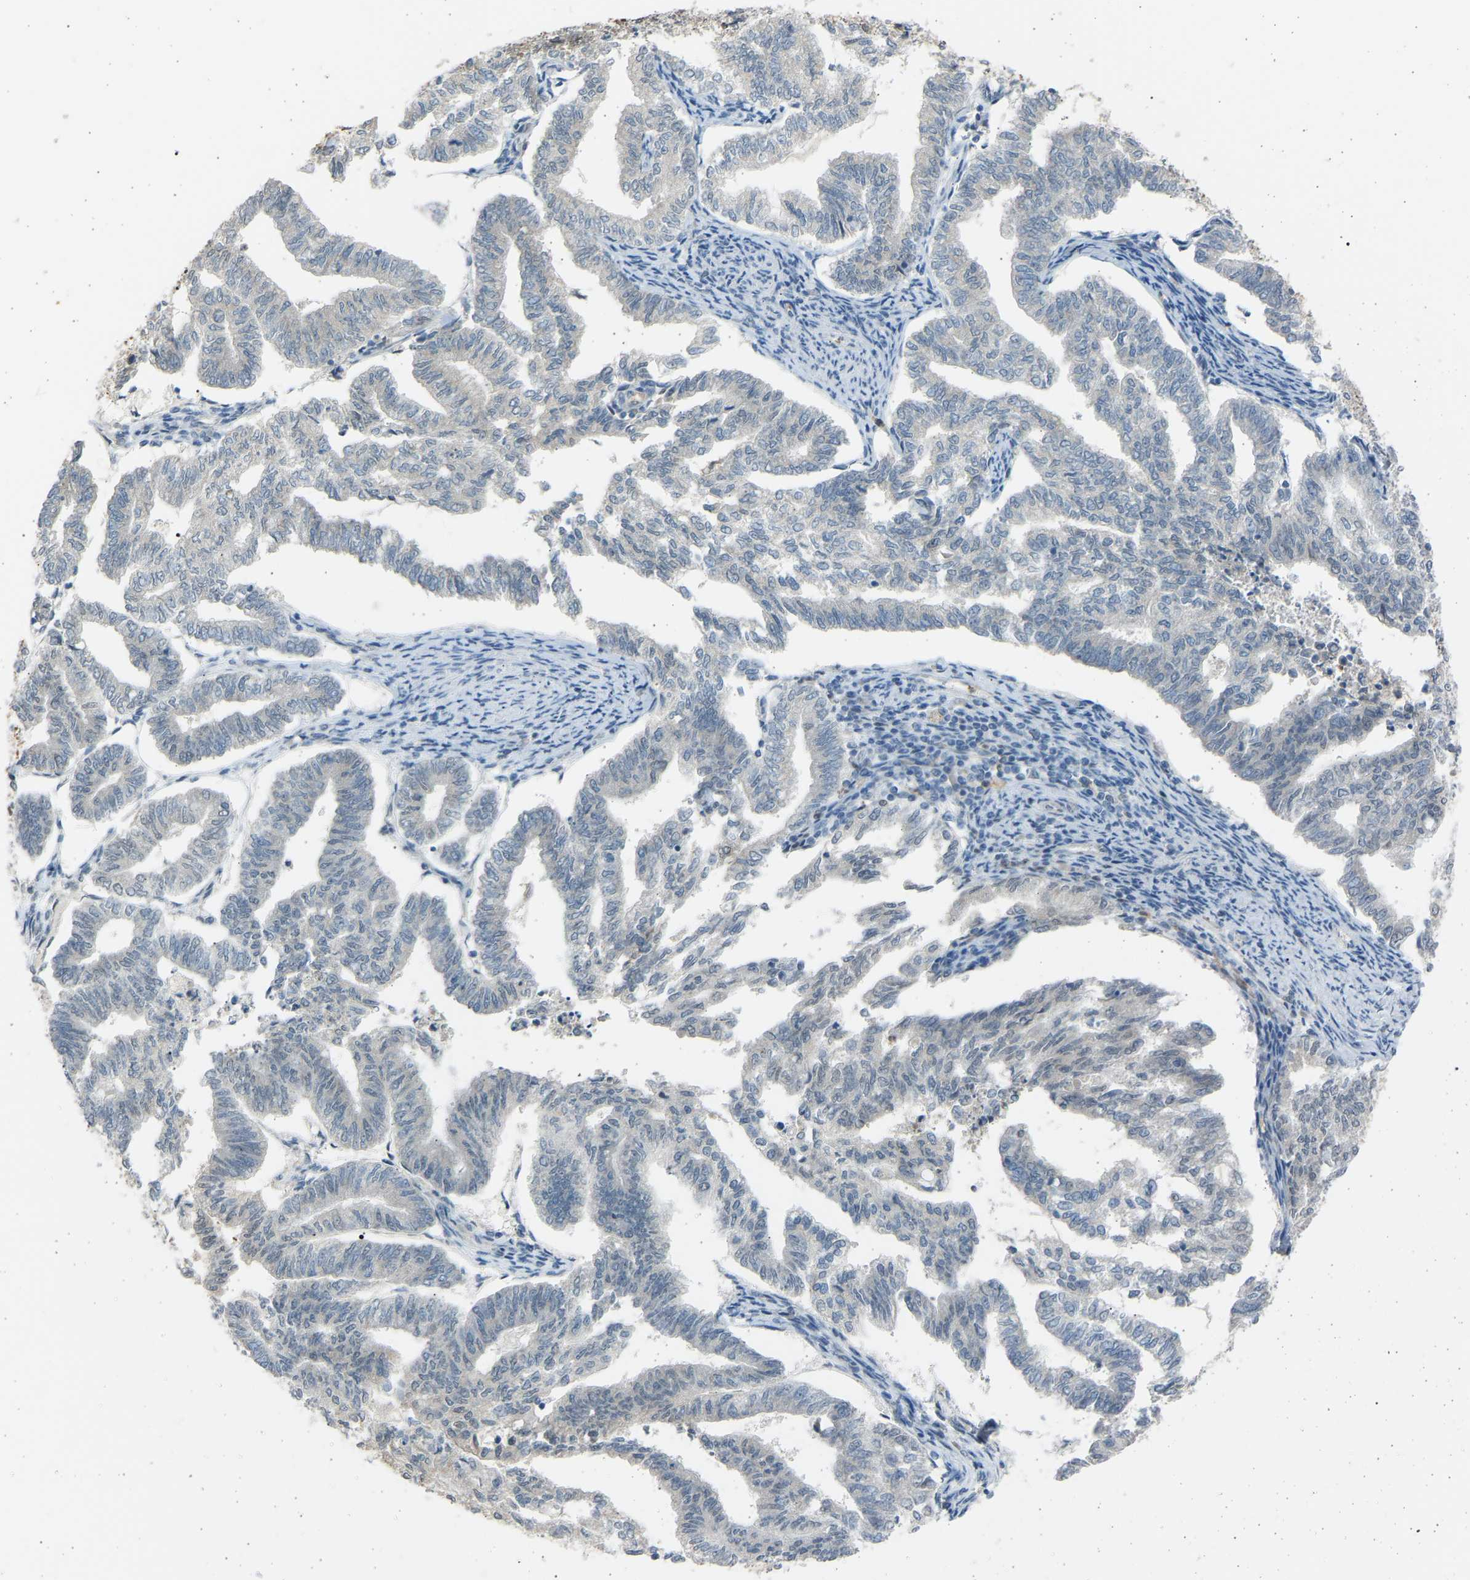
{"staining": {"intensity": "negative", "quantity": "none", "location": "none"}, "tissue": "endometrial cancer", "cell_type": "Tumor cells", "image_type": "cancer", "snomed": [{"axis": "morphology", "description": "Adenocarcinoma, NOS"}, {"axis": "topography", "description": "Endometrium"}], "caption": "IHC of human endometrial cancer reveals no staining in tumor cells.", "gene": "BIRC2", "patient": {"sex": "female", "age": 79}}